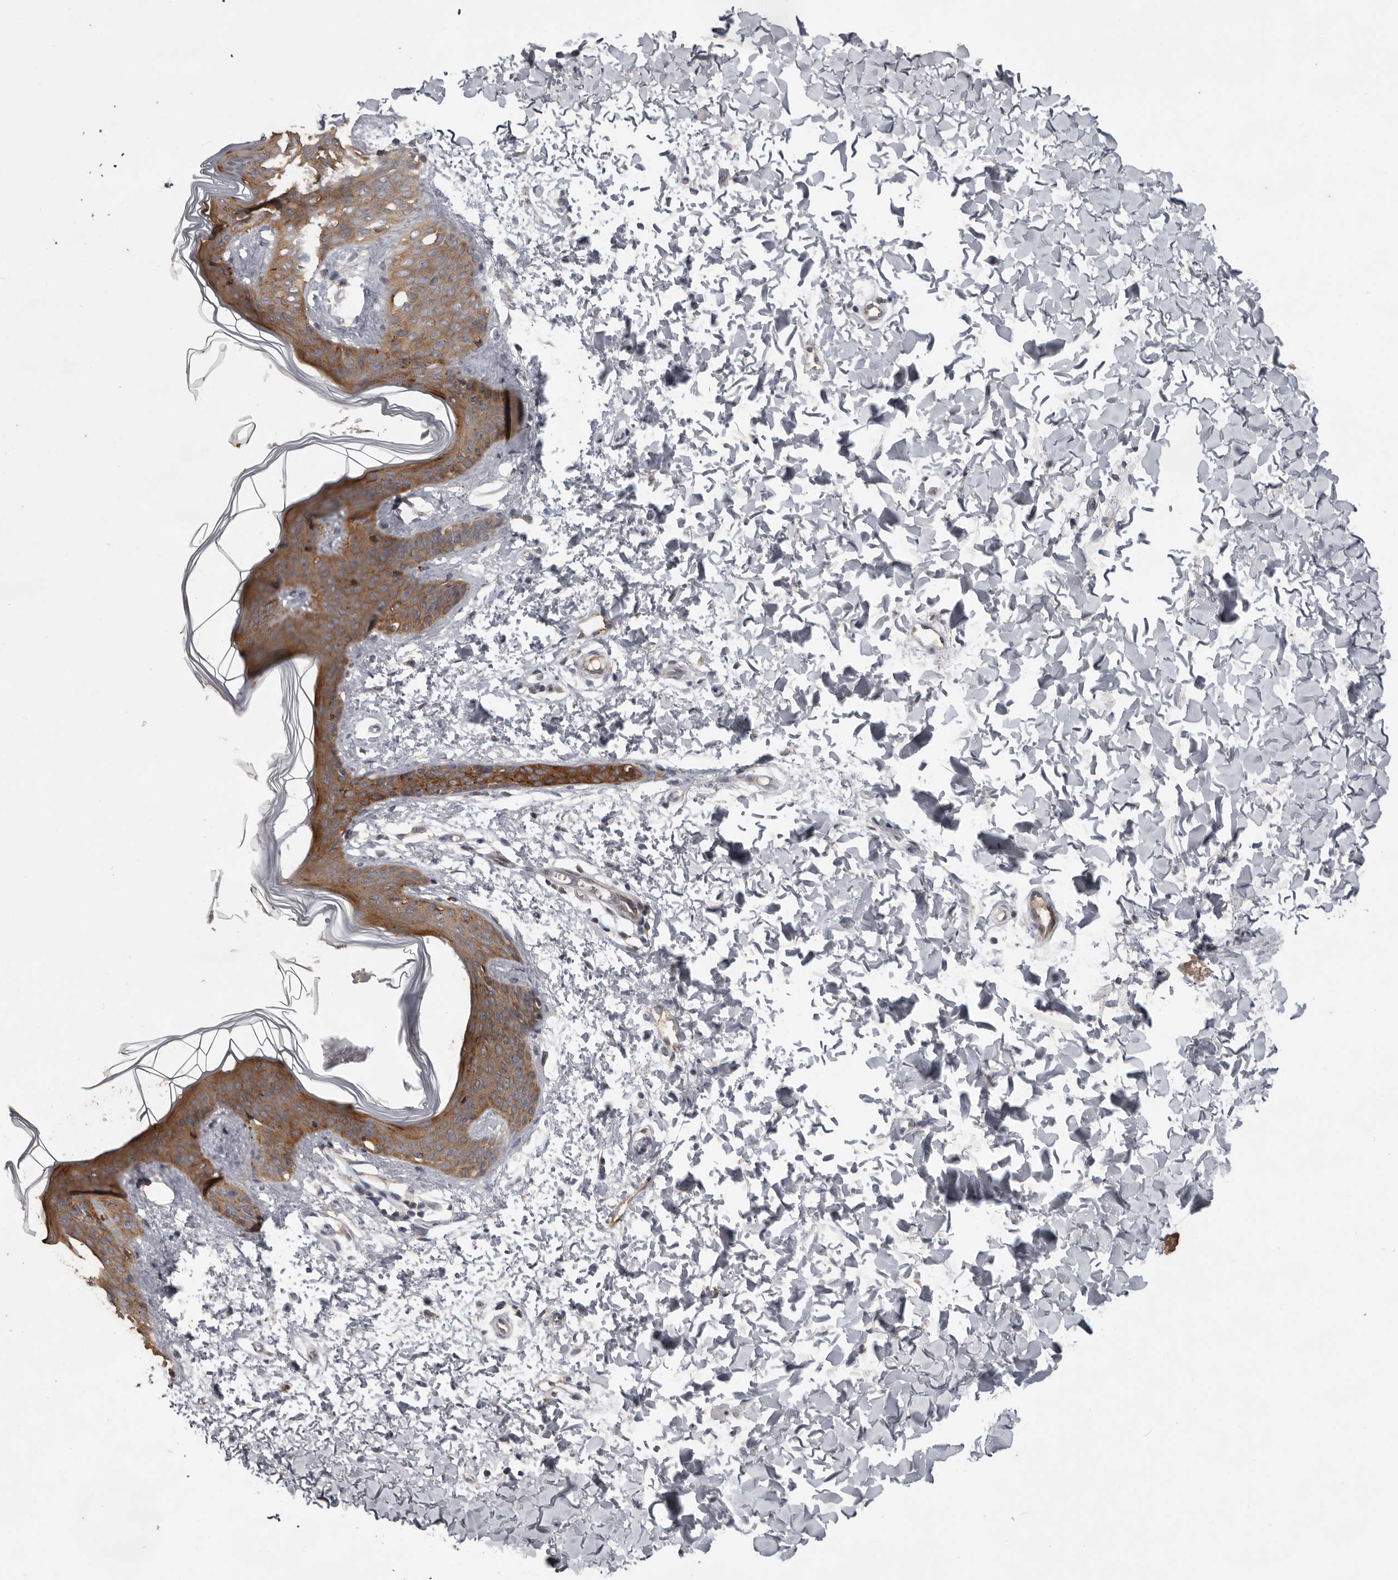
{"staining": {"intensity": "negative", "quantity": "none", "location": "none"}, "tissue": "skin", "cell_type": "Fibroblasts", "image_type": "normal", "snomed": [{"axis": "morphology", "description": "Normal tissue, NOS"}, {"axis": "topography", "description": "Skin"}], "caption": "A high-resolution photomicrograph shows immunohistochemistry (IHC) staining of unremarkable skin, which exhibits no significant positivity in fibroblasts.", "gene": "MTF1", "patient": {"sex": "female", "age": 17}}